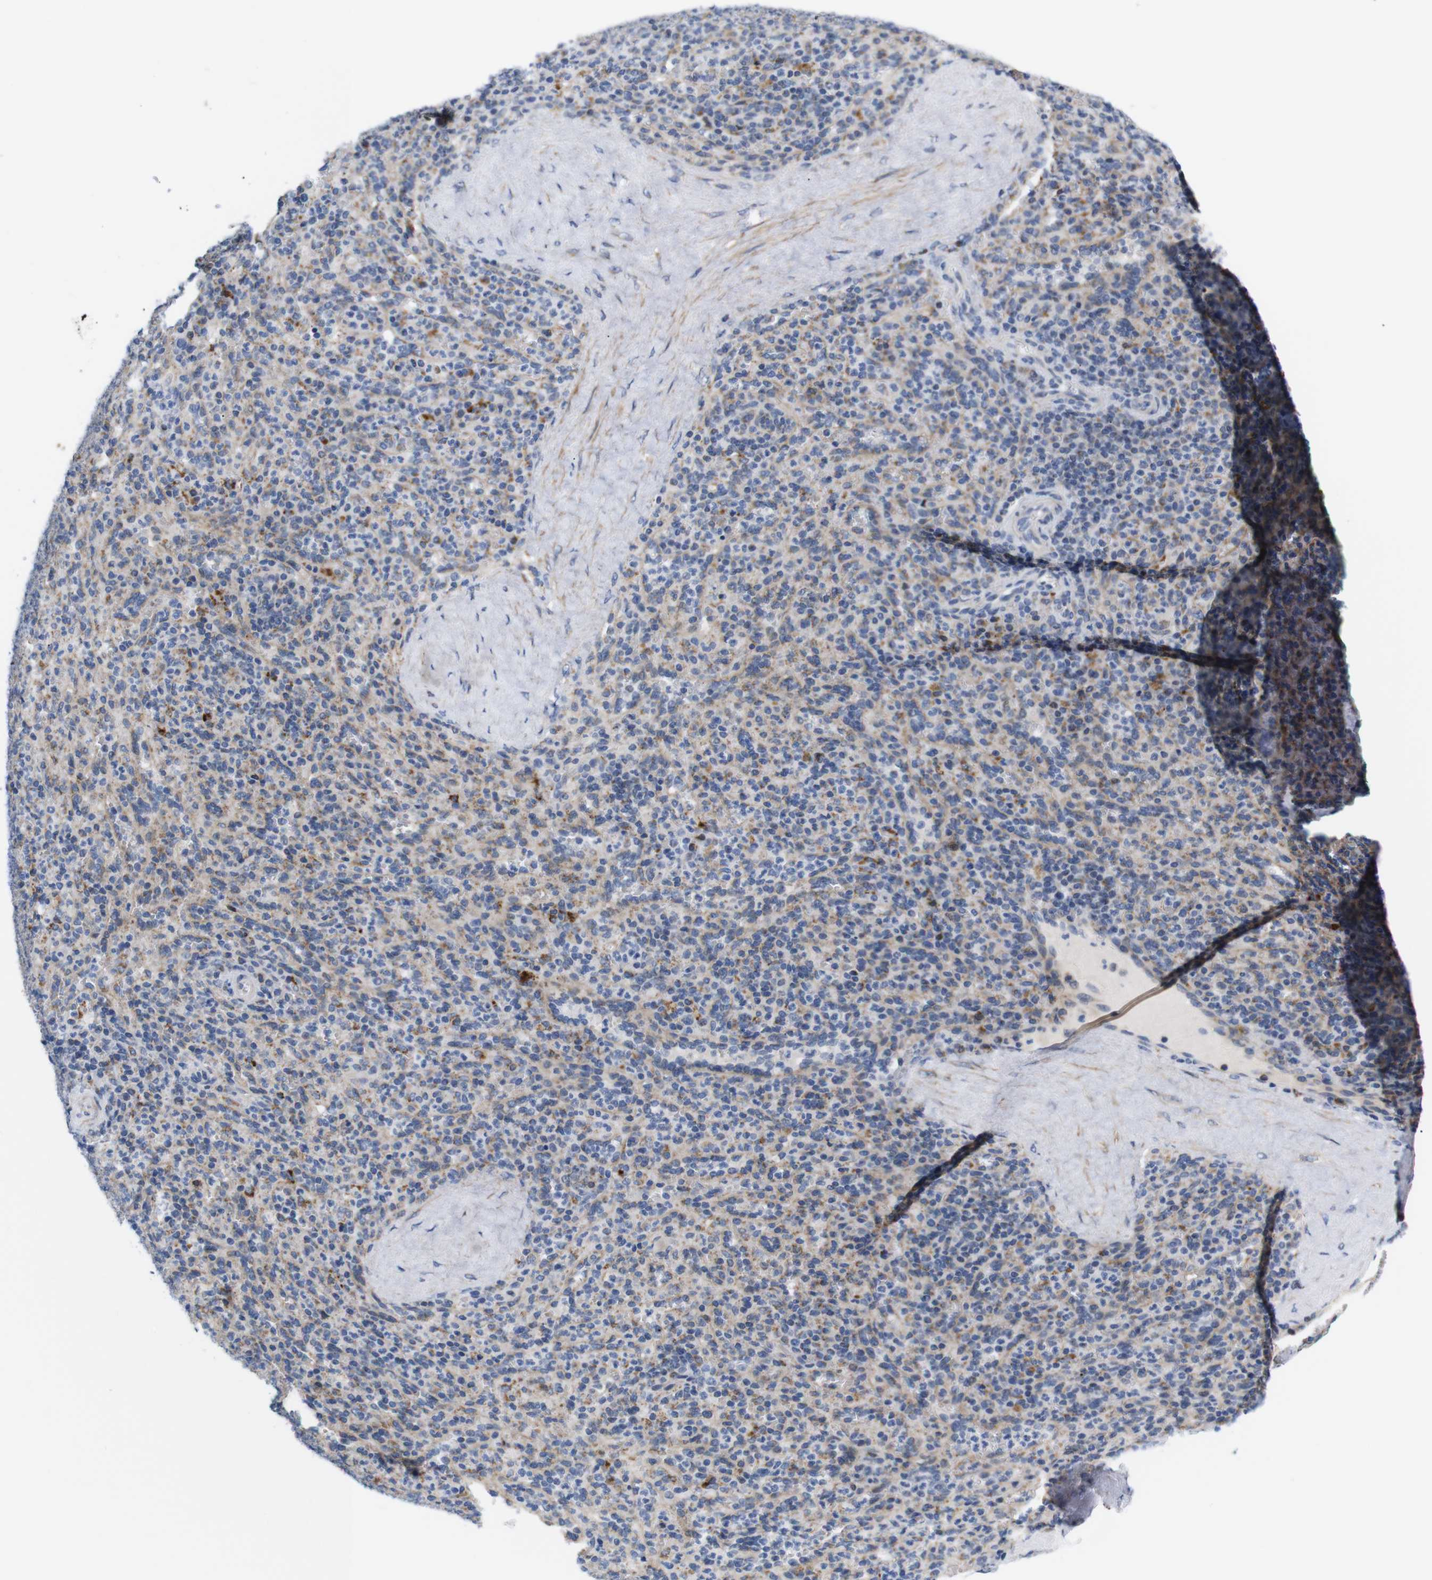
{"staining": {"intensity": "moderate", "quantity": "<25%", "location": "cytoplasmic/membranous"}, "tissue": "spleen", "cell_type": "Cells in red pulp", "image_type": "normal", "snomed": [{"axis": "morphology", "description": "Normal tissue, NOS"}, {"axis": "topography", "description": "Spleen"}], "caption": "DAB (3,3'-diaminobenzidine) immunohistochemical staining of benign spleen shows moderate cytoplasmic/membranous protein staining in approximately <25% of cells in red pulp.", "gene": "LRRC55", "patient": {"sex": "male", "age": 36}}